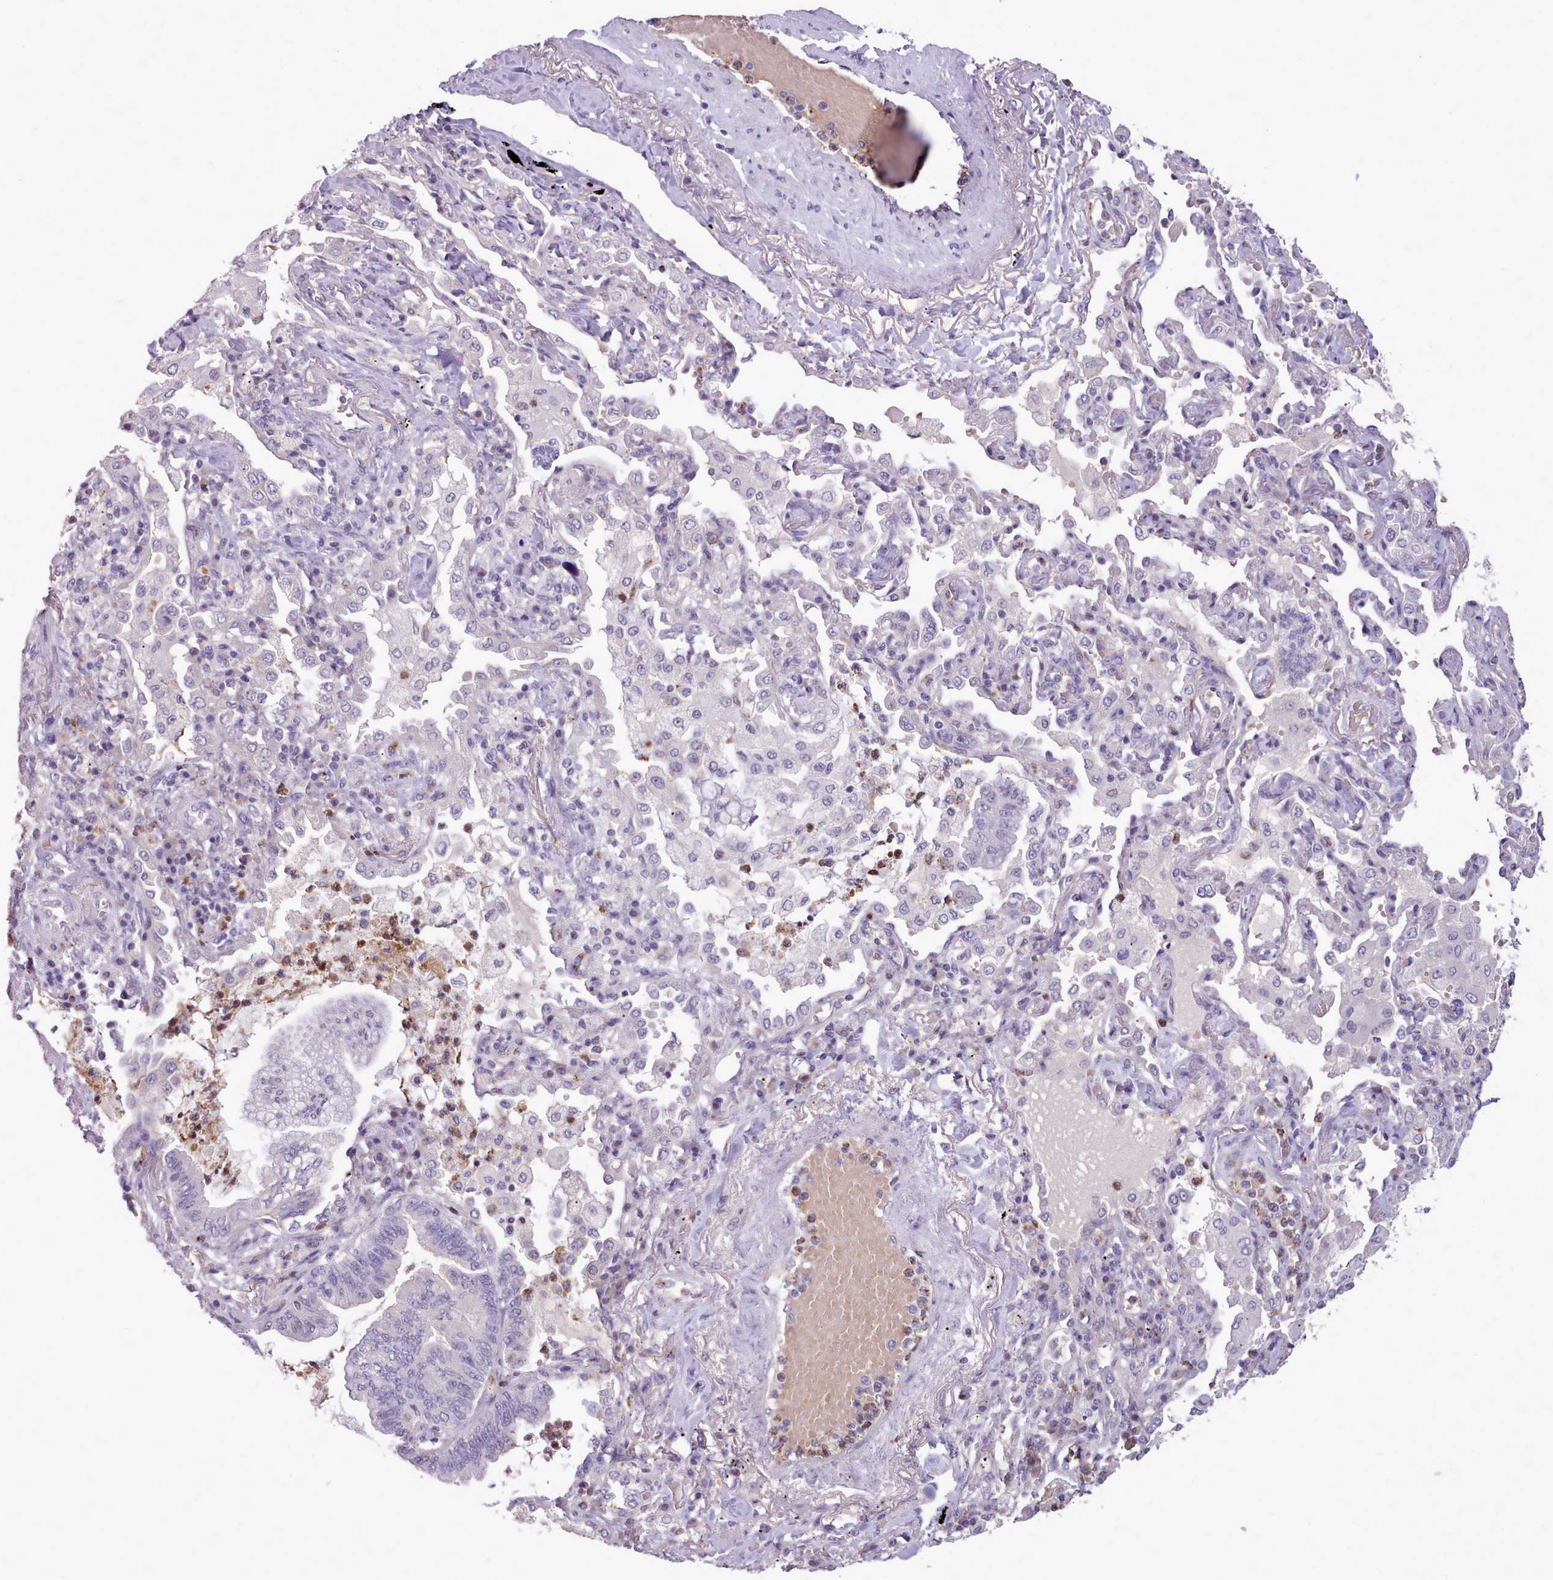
{"staining": {"intensity": "weak", "quantity": "<25%", "location": "cytoplasmic/membranous"}, "tissue": "bronchus", "cell_type": "Respiratory epithelial cells", "image_type": "normal", "snomed": [{"axis": "morphology", "description": "Normal tissue, NOS"}, {"axis": "morphology", "description": "Adenocarcinoma, NOS"}, {"axis": "topography", "description": "Bronchus"}, {"axis": "topography", "description": "Lung"}], "caption": "Respiratory epithelial cells show no significant protein expression in normal bronchus.", "gene": "KCTD16", "patient": {"sex": "female", "age": 70}}